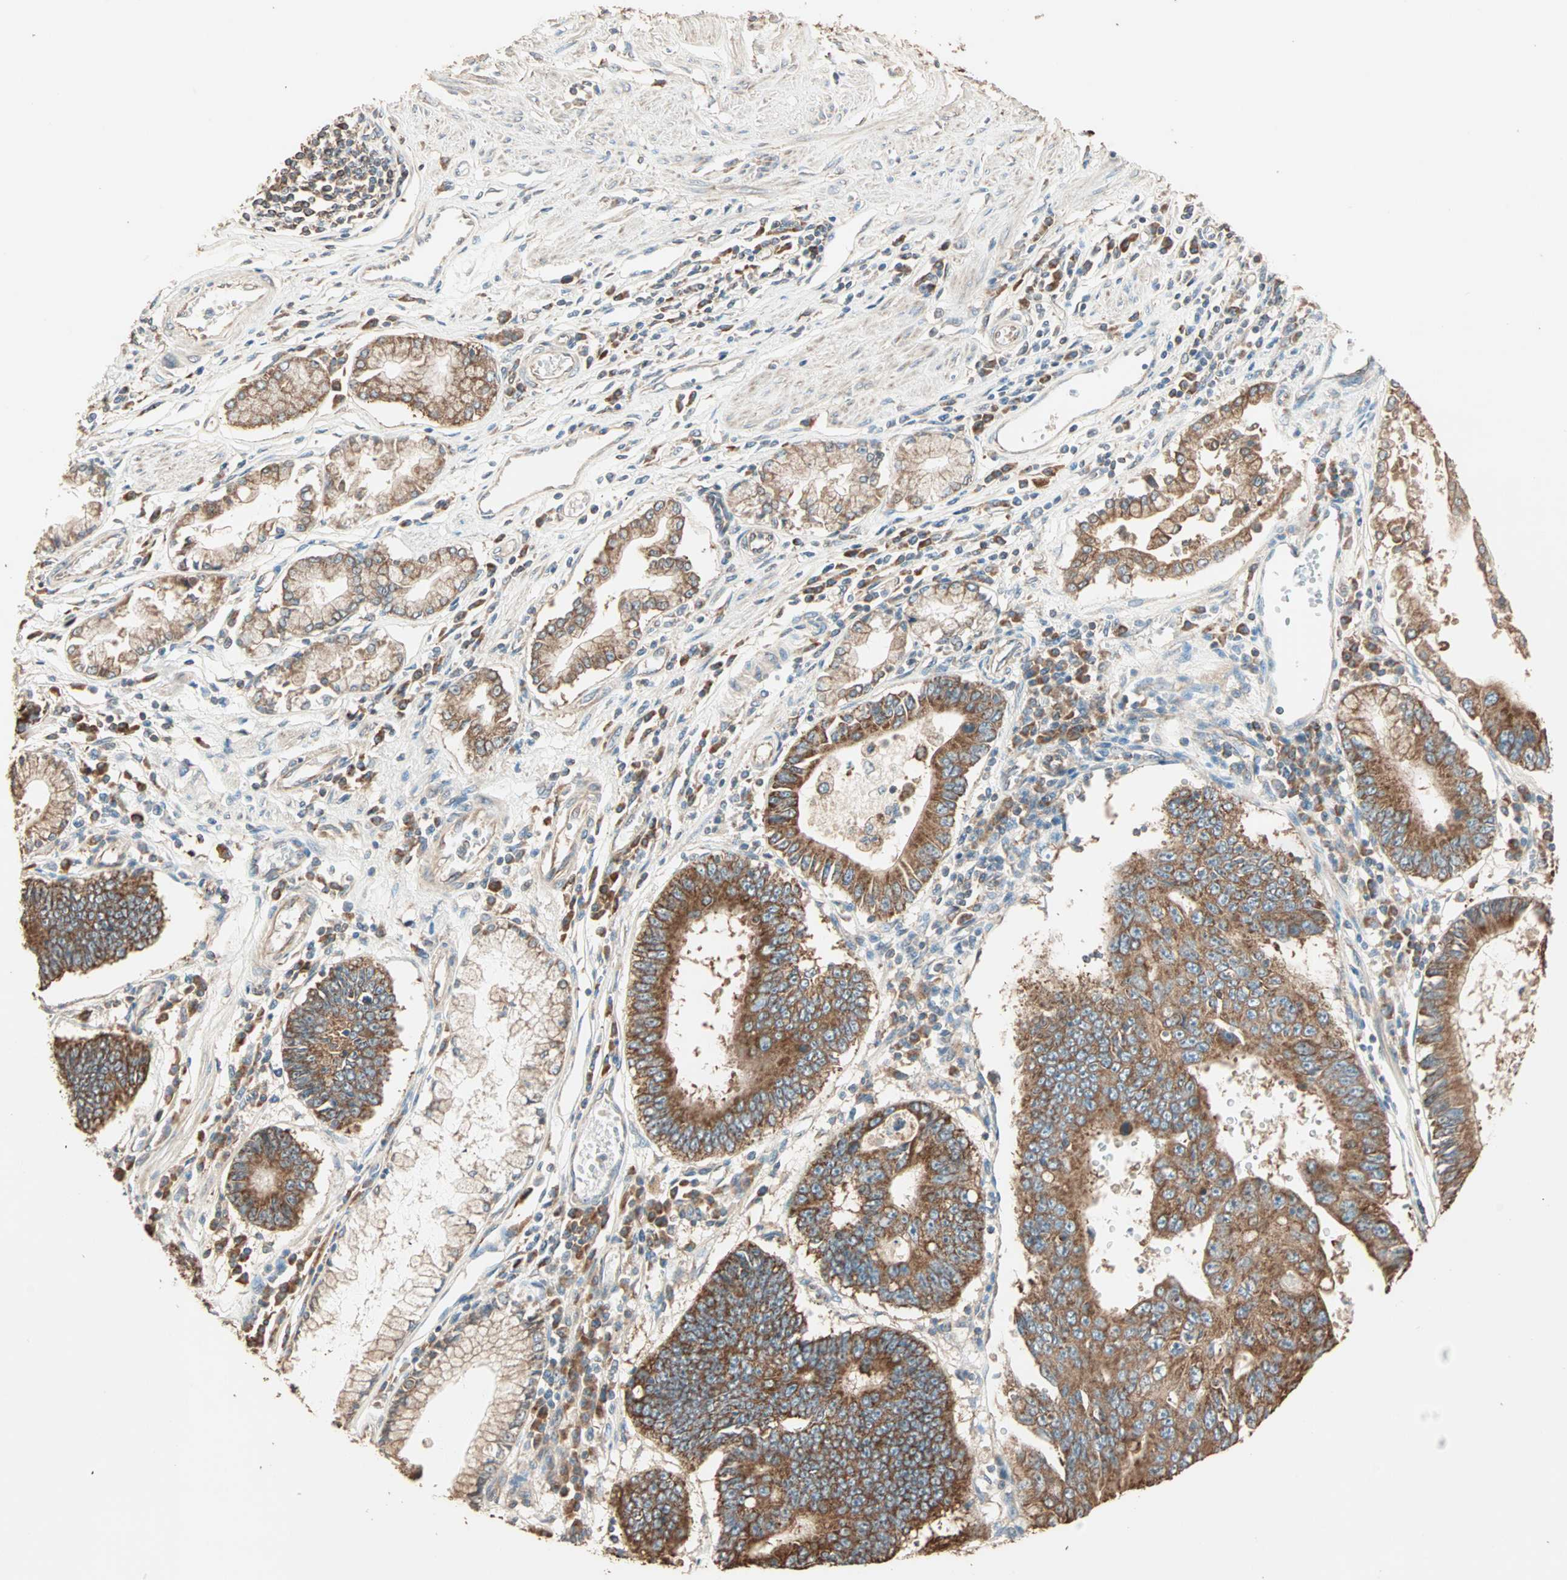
{"staining": {"intensity": "strong", "quantity": ">75%", "location": "cytoplasmic/membranous"}, "tissue": "stomach cancer", "cell_type": "Tumor cells", "image_type": "cancer", "snomed": [{"axis": "morphology", "description": "Adenocarcinoma, NOS"}, {"axis": "topography", "description": "Stomach"}], "caption": "Human stomach cancer (adenocarcinoma) stained for a protein (brown) shows strong cytoplasmic/membranous positive expression in approximately >75% of tumor cells.", "gene": "EIF4G2", "patient": {"sex": "male", "age": 59}}